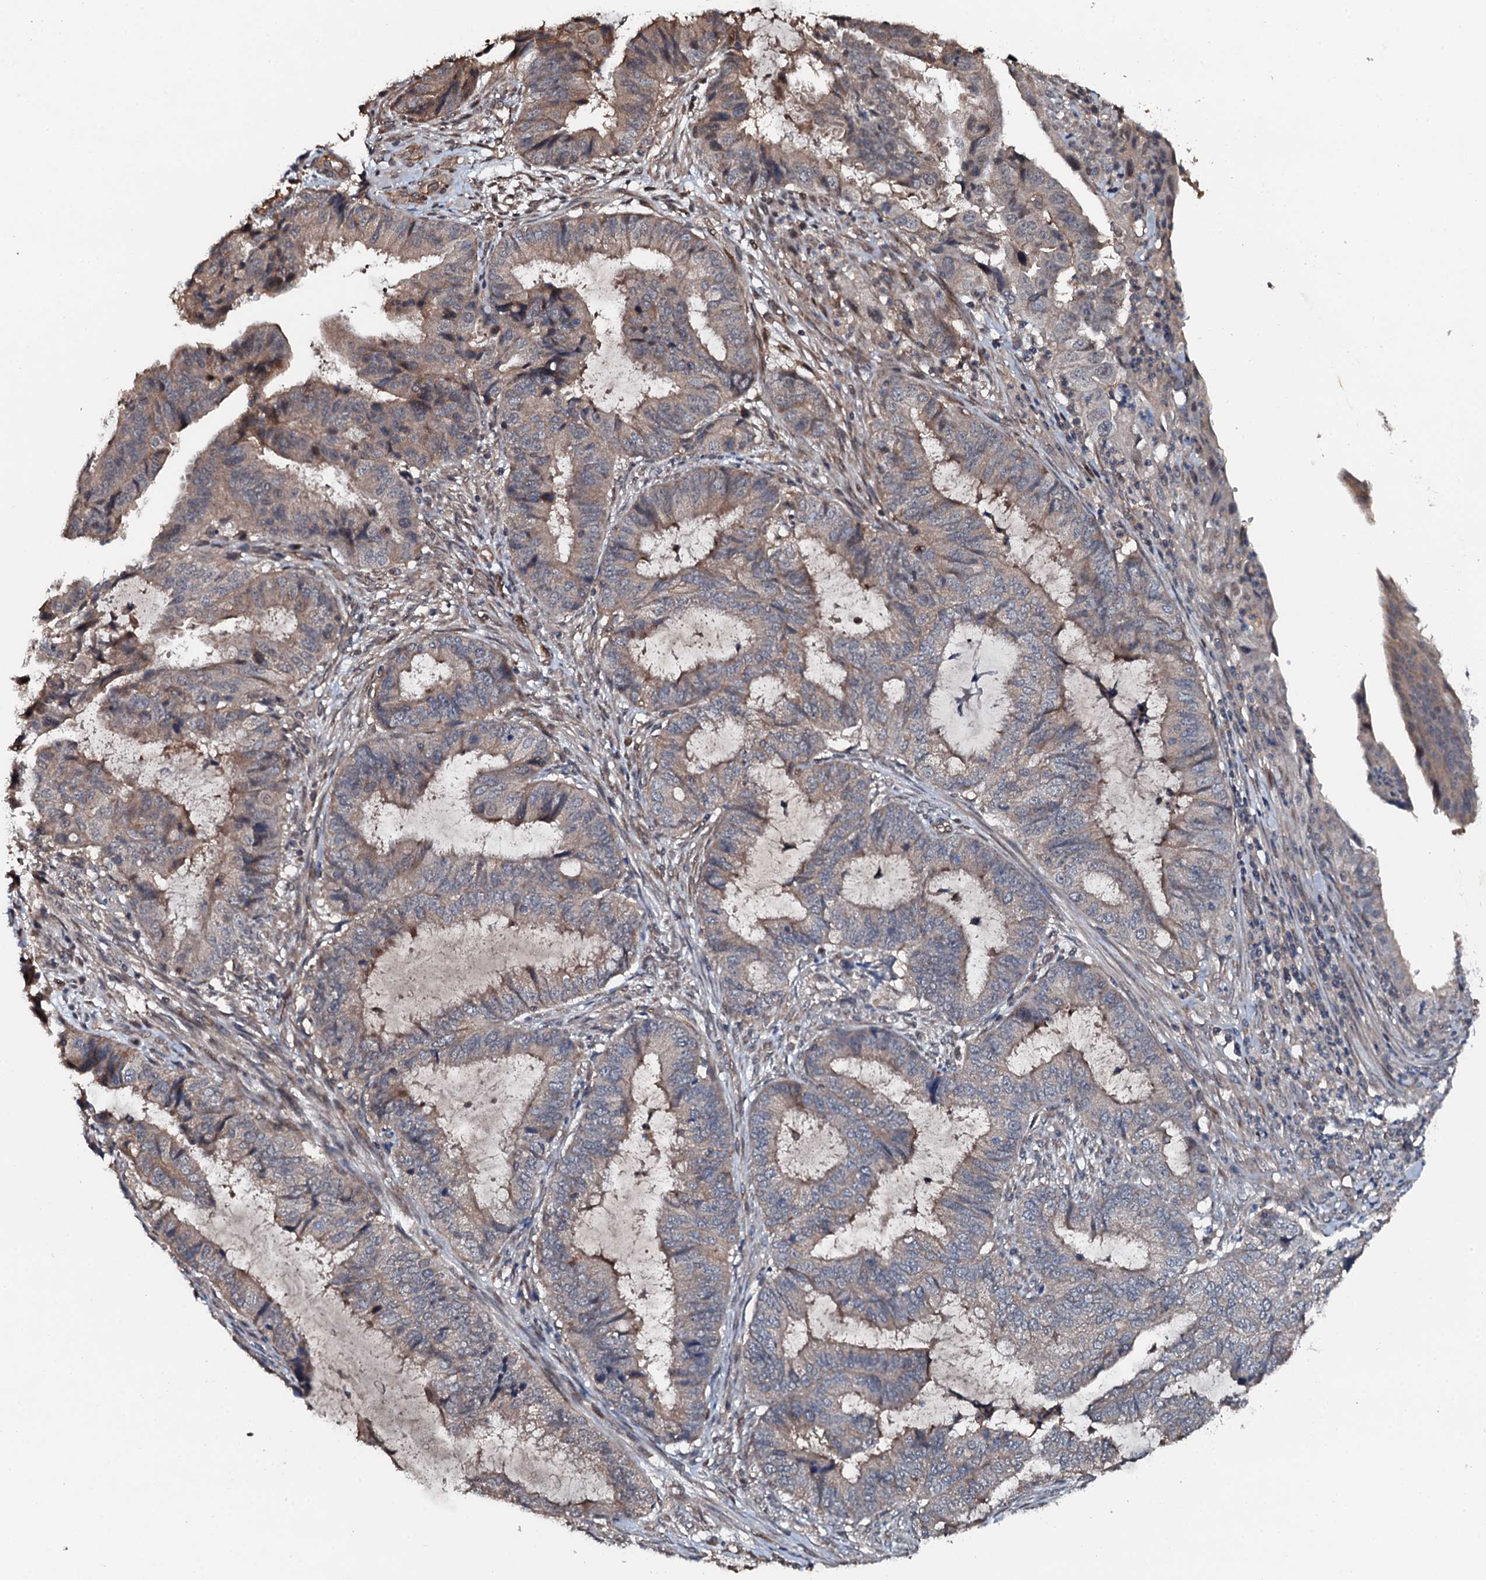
{"staining": {"intensity": "weak", "quantity": ">75%", "location": "cytoplasmic/membranous"}, "tissue": "endometrial cancer", "cell_type": "Tumor cells", "image_type": "cancer", "snomed": [{"axis": "morphology", "description": "Adenocarcinoma, NOS"}, {"axis": "topography", "description": "Endometrium"}], "caption": "Immunohistochemical staining of human endometrial cancer shows weak cytoplasmic/membranous protein positivity in about >75% of tumor cells.", "gene": "FLYWCH1", "patient": {"sex": "female", "age": 51}}